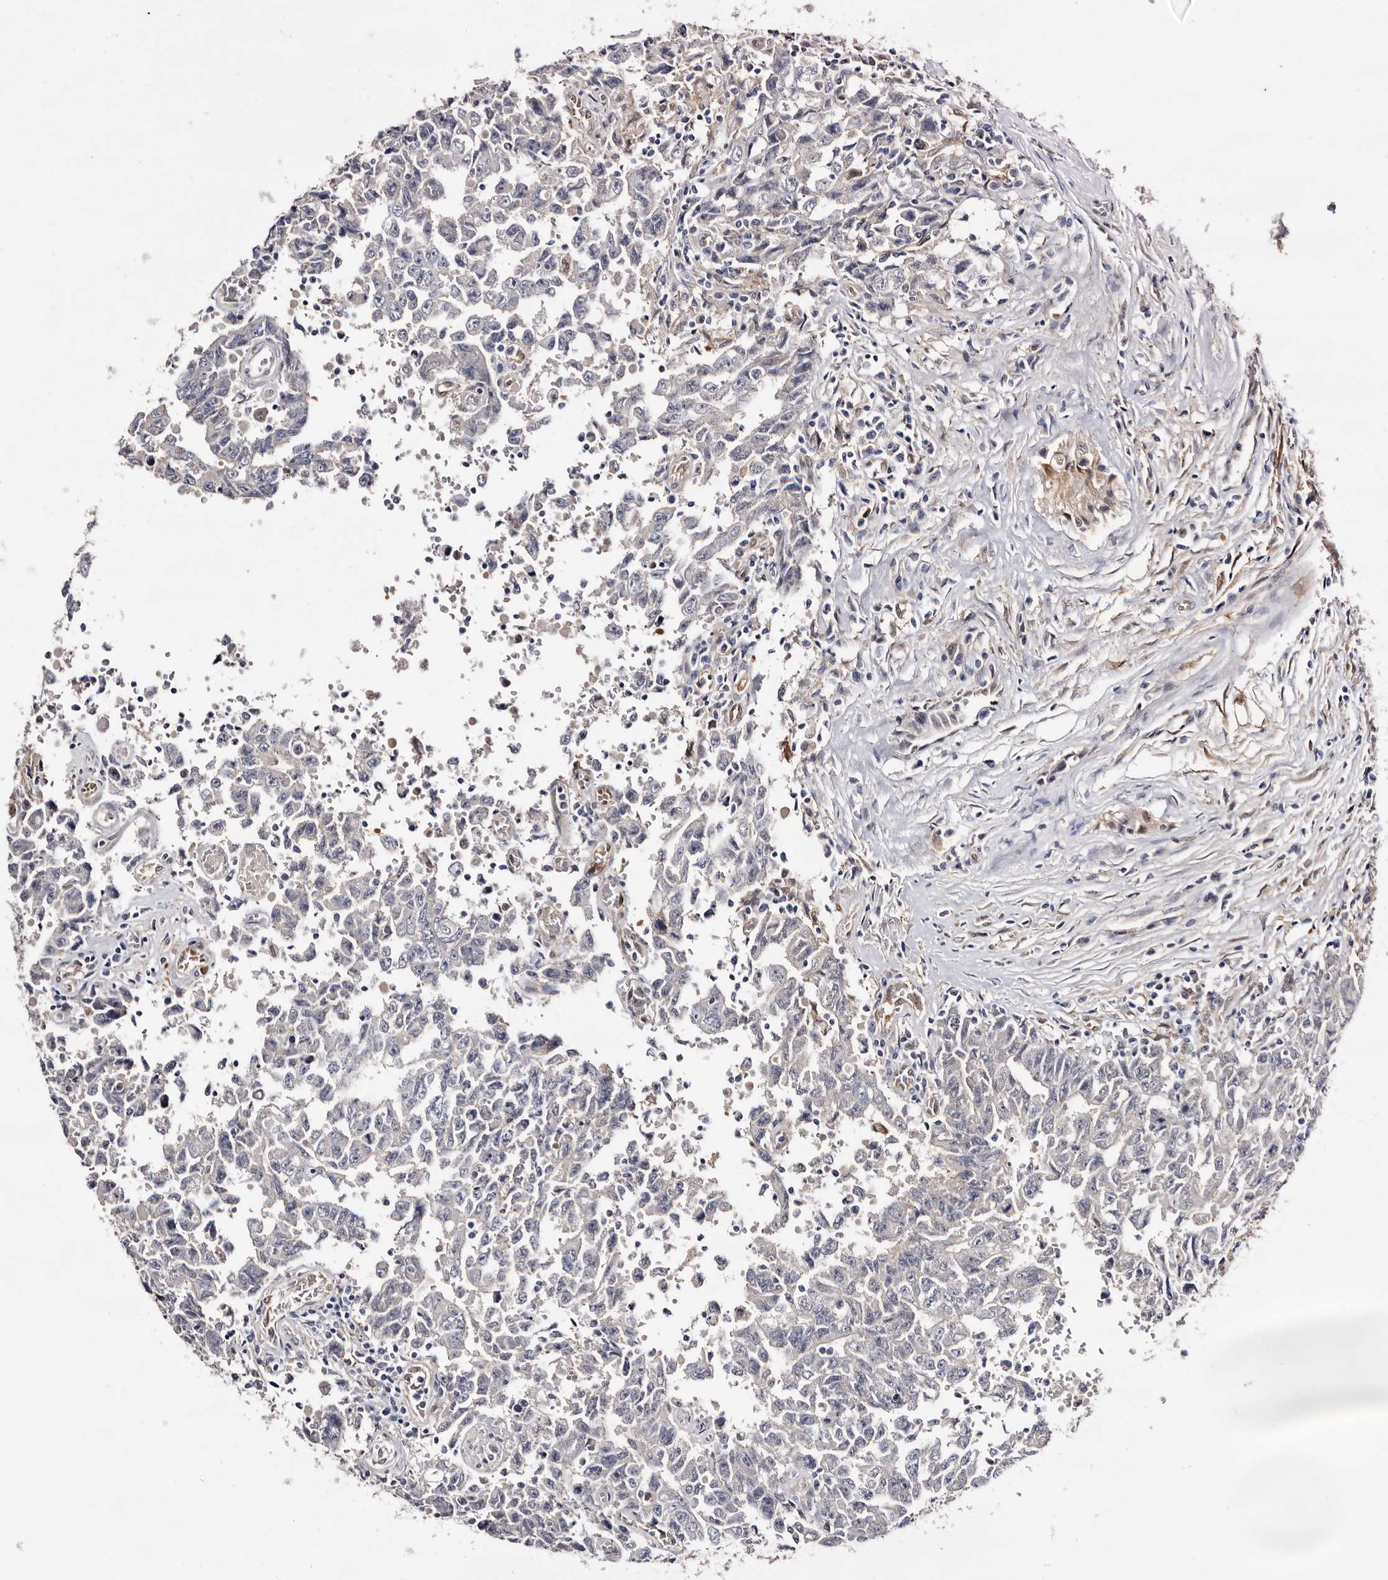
{"staining": {"intensity": "negative", "quantity": "none", "location": "none"}, "tissue": "testis cancer", "cell_type": "Tumor cells", "image_type": "cancer", "snomed": [{"axis": "morphology", "description": "Carcinoma, Embryonal, NOS"}, {"axis": "topography", "description": "Testis"}], "caption": "IHC micrograph of testis embryonal carcinoma stained for a protein (brown), which demonstrates no staining in tumor cells.", "gene": "TP53I3", "patient": {"sex": "male", "age": 26}}